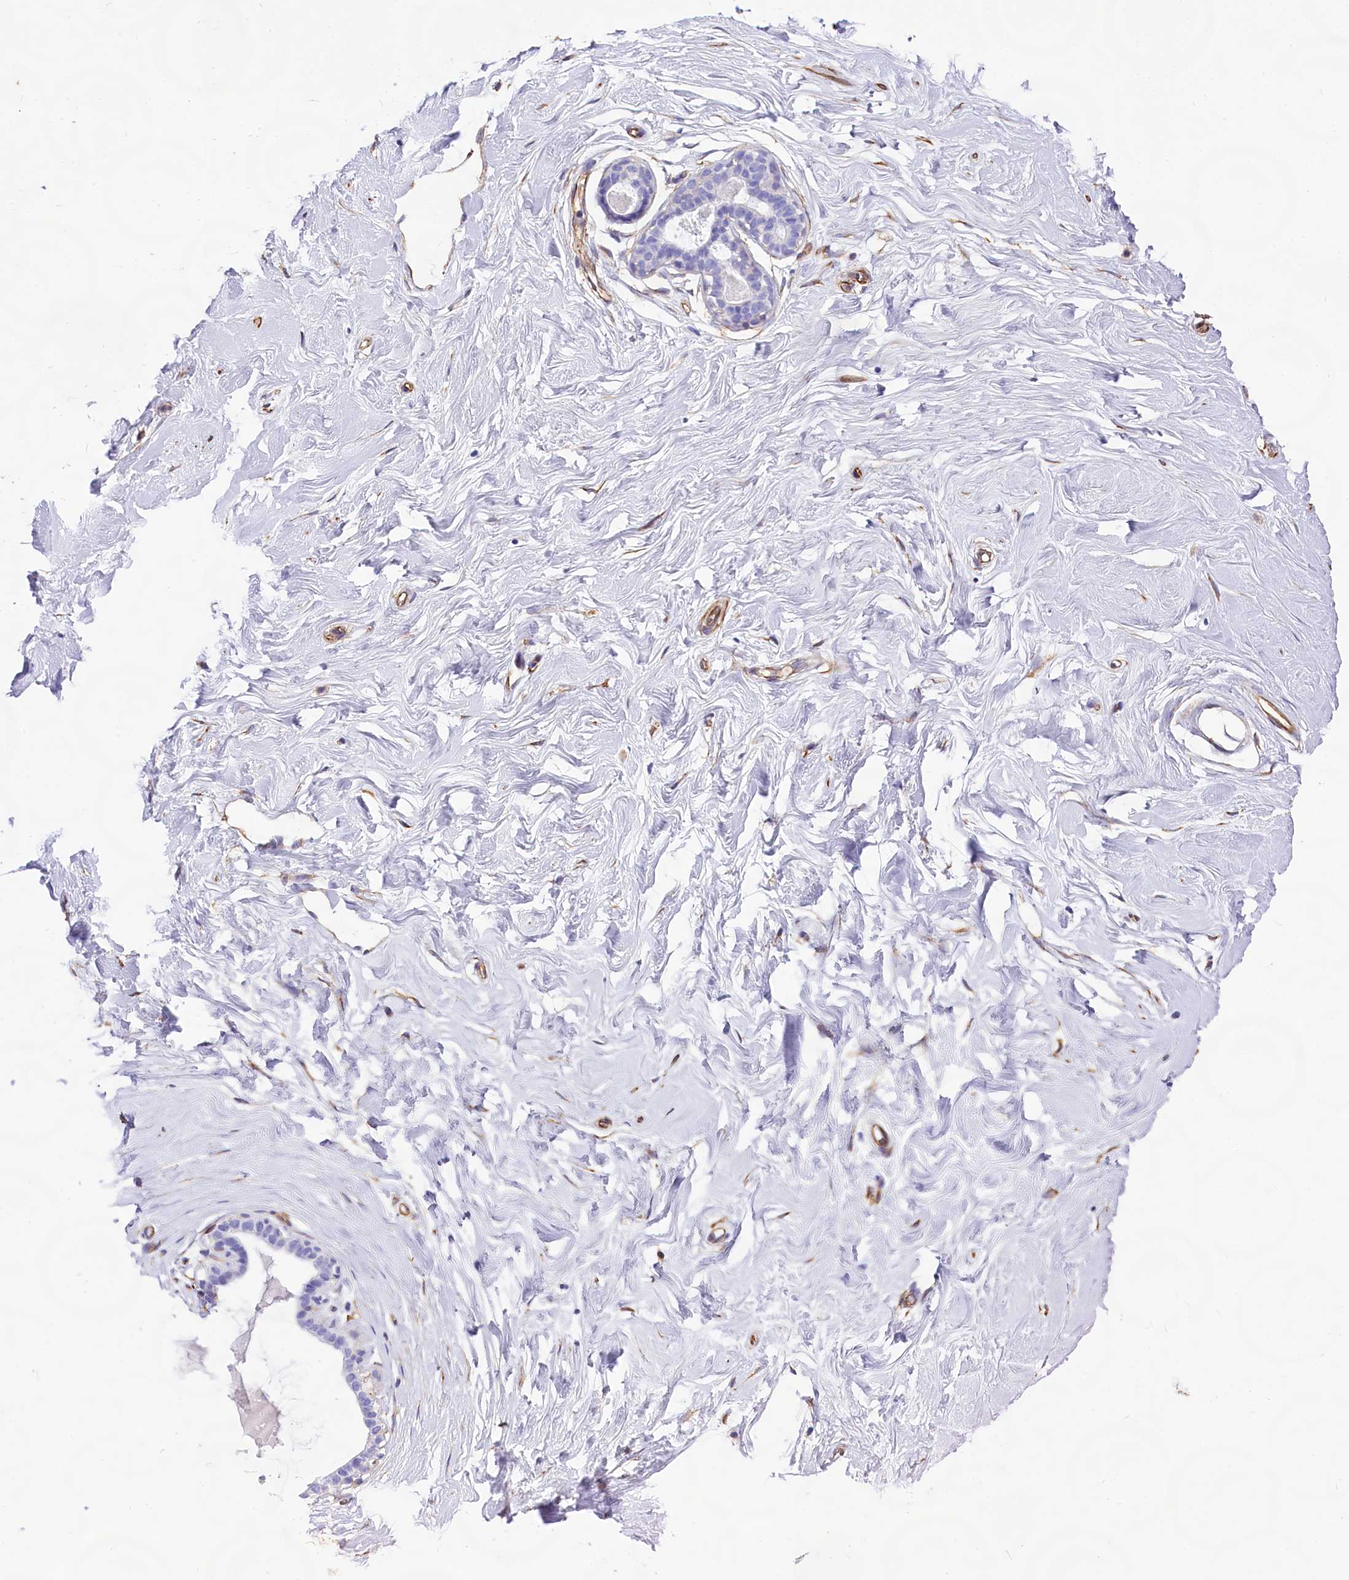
{"staining": {"intensity": "negative", "quantity": "none", "location": "none"}, "tissue": "breast", "cell_type": "Adipocytes", "image_type": "normal", "snomed": [{"axis": "morphology", "description": "Normal tissue, NOS"}, {"axis": "morphology", "description": "Adenoma, NOS"}, {"axis": "topography", "description": "Breast"}], "caption": "Immunohistochemistry histopathology image of benign breast stained for a protein (brown), which exhibits no staining in adipocytes. (Stains: DAB (3,3'-diaminobenzidine) IHC with hematoxylin counter stain, Microscopy: brightfield microscopy at high magnification).", "gene": "CD99", "patient": {"sex": "female", "age": 23}}